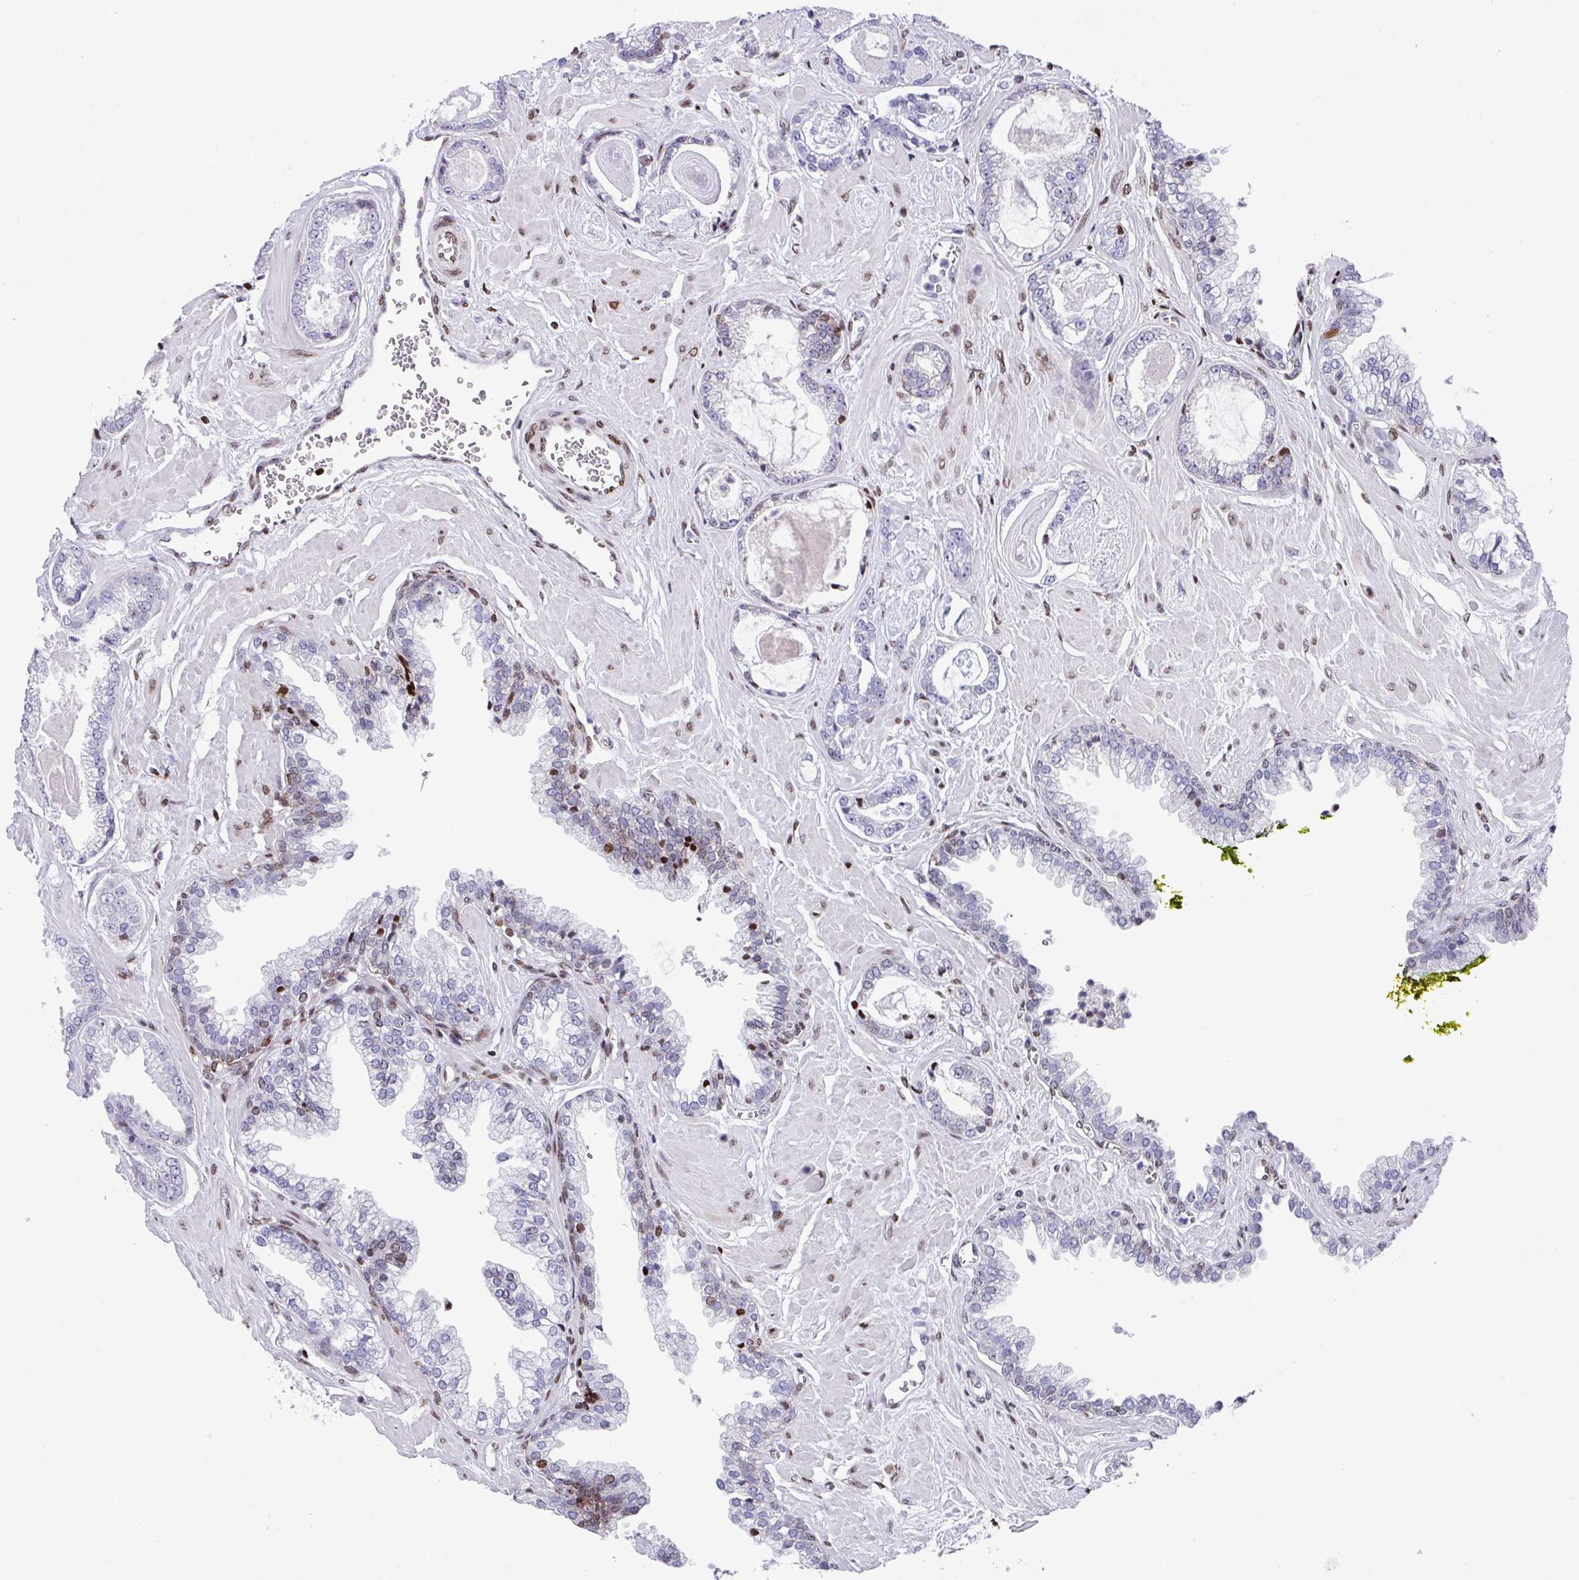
{"staining": {"intensity": "negative", "quantity": "none", "location": "none"}, "tissue": "prostate cancer", "cell_type": "Tumor cells", "image_type": "cancer", "snomed": [{"axis": "morphology", "description": "Adenocarcinoma, Low grade"}, {"axis": "topography", "description": "Prostate"}], "caption": "A photomicrograph of prostate cancer (low-grade adenocarcinoma) stained for a protein shows no brown staining in tumor cells. Nuclei are stained in blue.", "gene": "TCF3", "patient": {"sex": "male", "age": 60}}